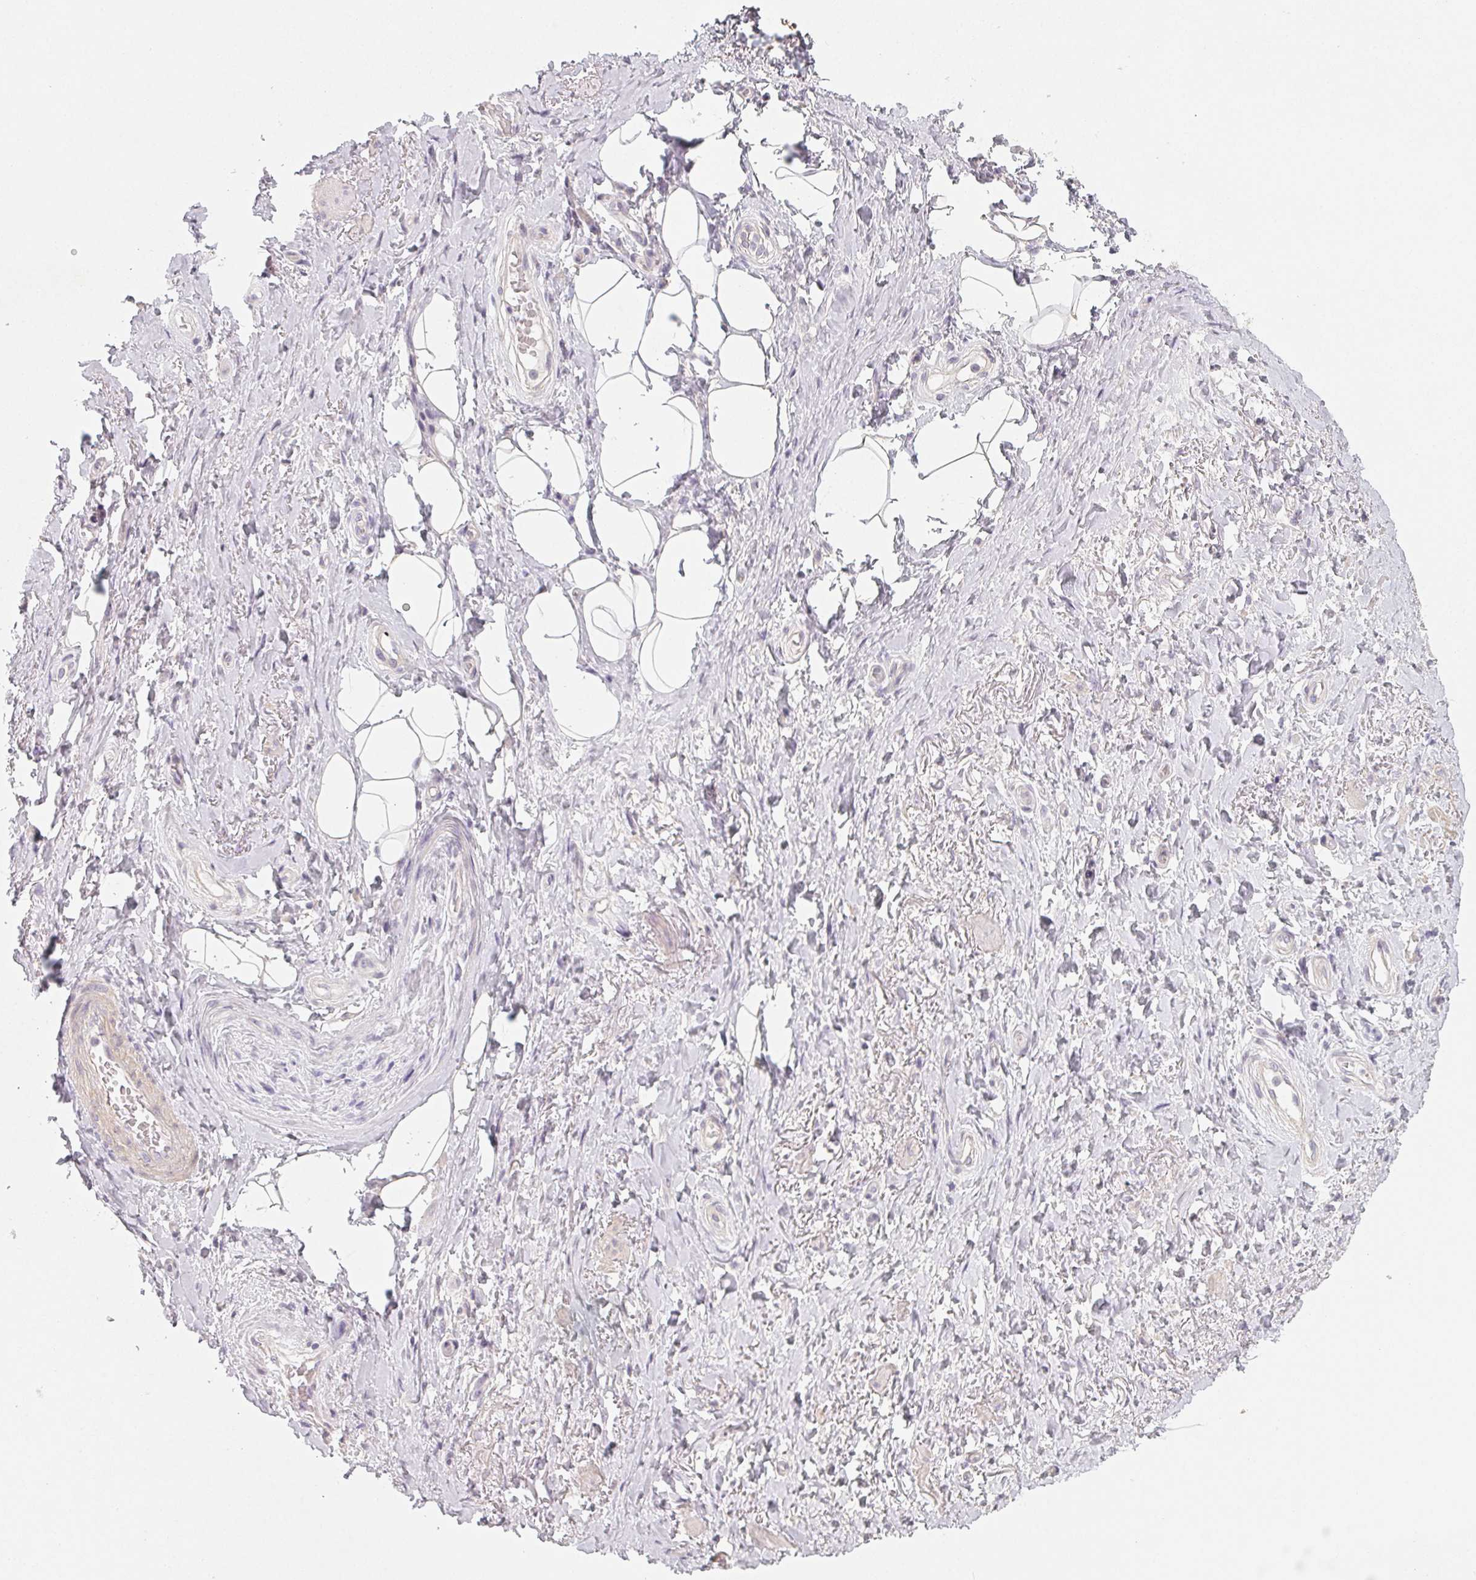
{"staining": {"intensity": "negative", "quantity": "none", "location": "none"}, "tissue": "adipose tissue", "cell_type": "Adipocytes", "image_type": "normal", "snomed": [{"axis": "morphology", "description": "Normal tissue, NOS"}, {"axis": "topography", "description": "Anal"}, {"axis": "topography", "description": "Peripheral nerve tissue"}], "caption": "IHC photomicrograph of normal human adipose tissue stained for a protein (brown), which displays no positivity in adipocytes. (Stains: DAB IHC with hematoxylin counter stain, Microscopy: brightfield microscopy at high magnification).", "gene": "LRRC23", "patient": {"sex": "male", "age": 53}}